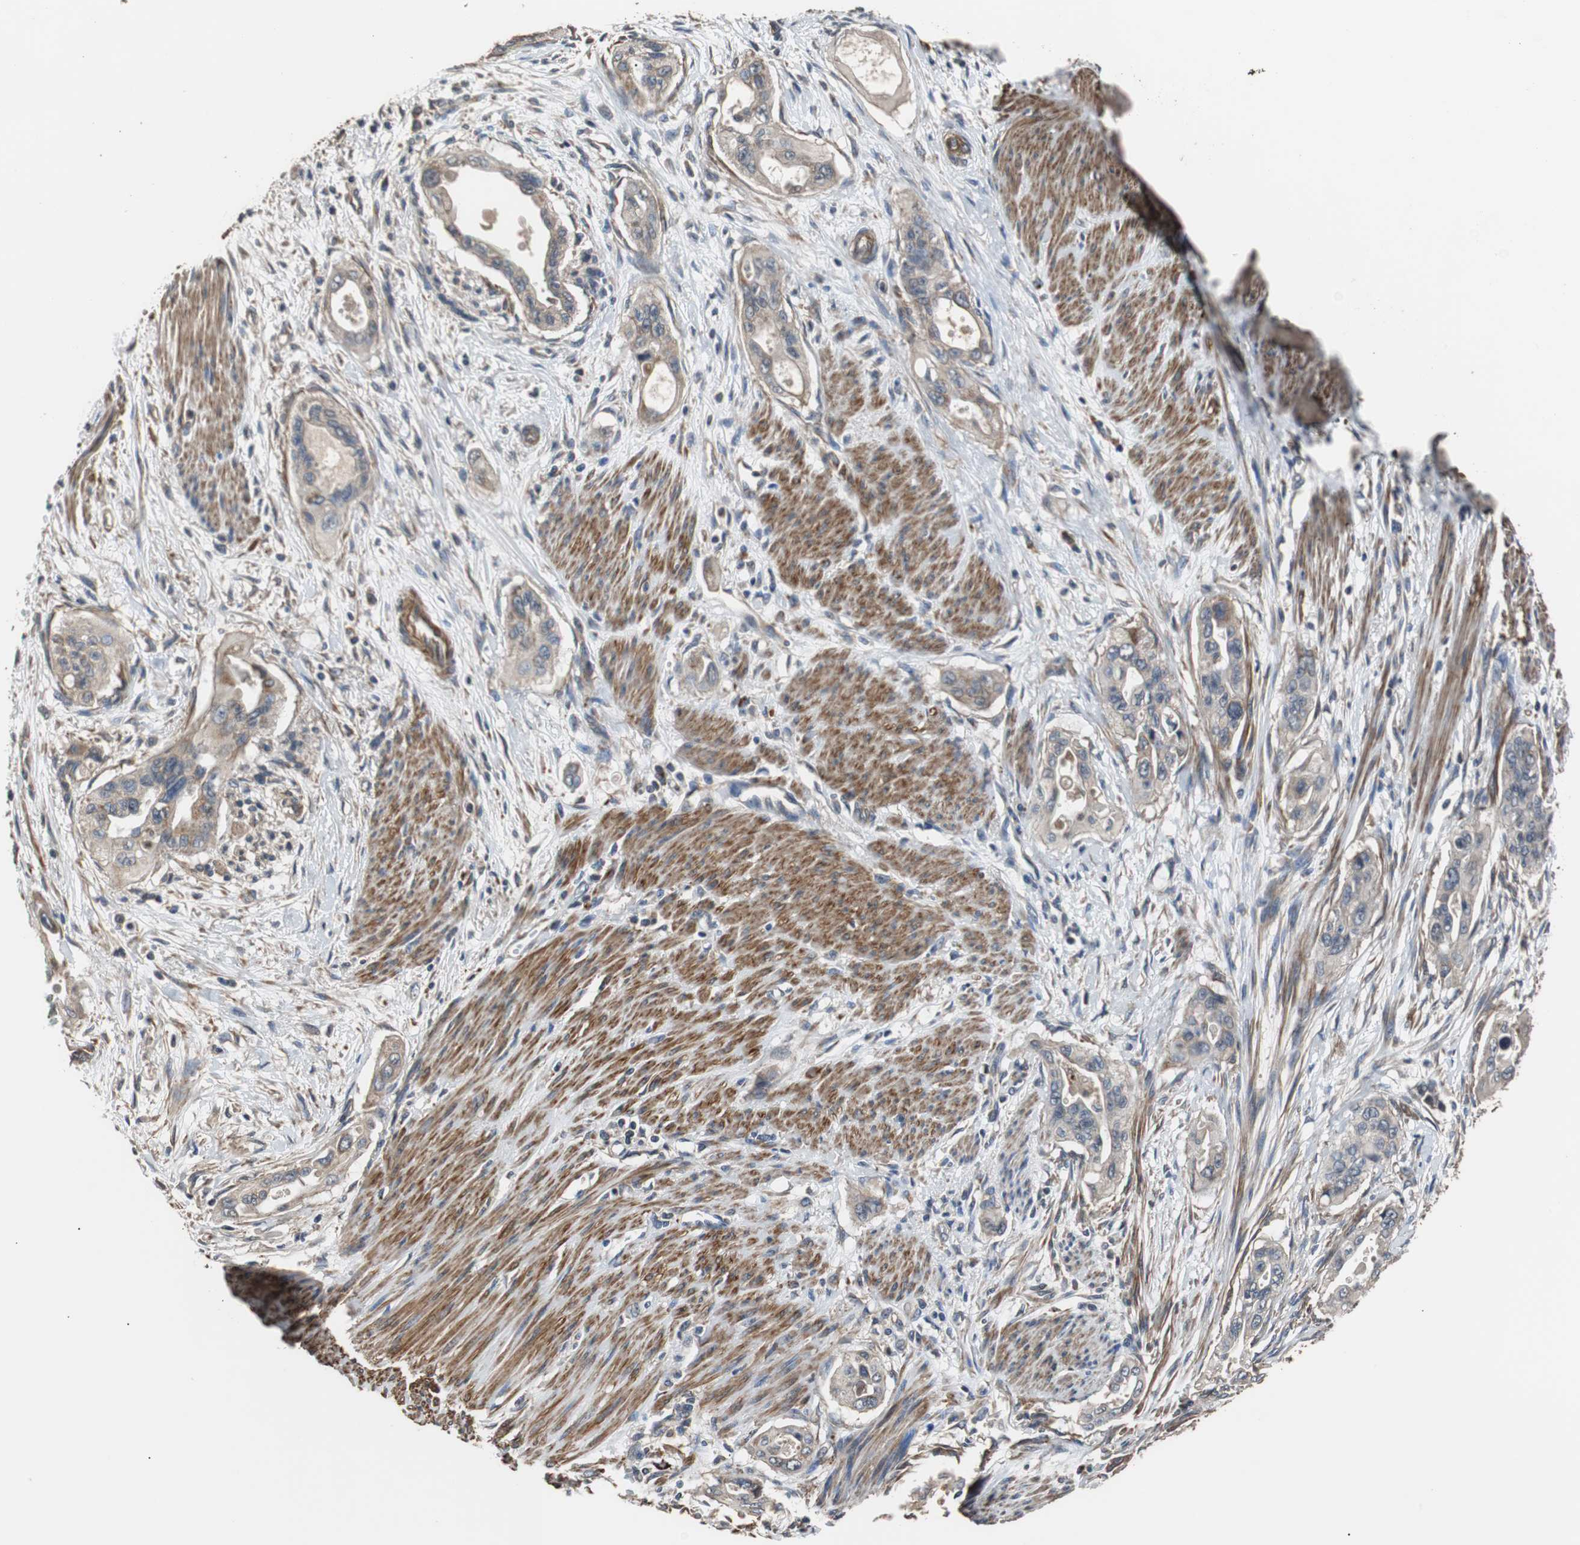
{"staining": {"intensity": "weak", "quantity": ">75%", "location": "cytoplasmic/membranous"}, "tissue": "pancreatic cancer", "cell_type": "Tumor cells", "image_type": "cancer", "snomed": [{"axis": "morphology", "description": "Adenocarcinoma, NOS"}, {"axis": "topography", "description": "Pancreas"}], "caption": "Immunohistochemical staining of pancreatic cancer (adenocarcinoma) shows weak cytoplasmic/membranous protein staining in about >75% of tumor cells.", "gene": "PITRM1", "patient": {"sex": "male", "age": 77}}